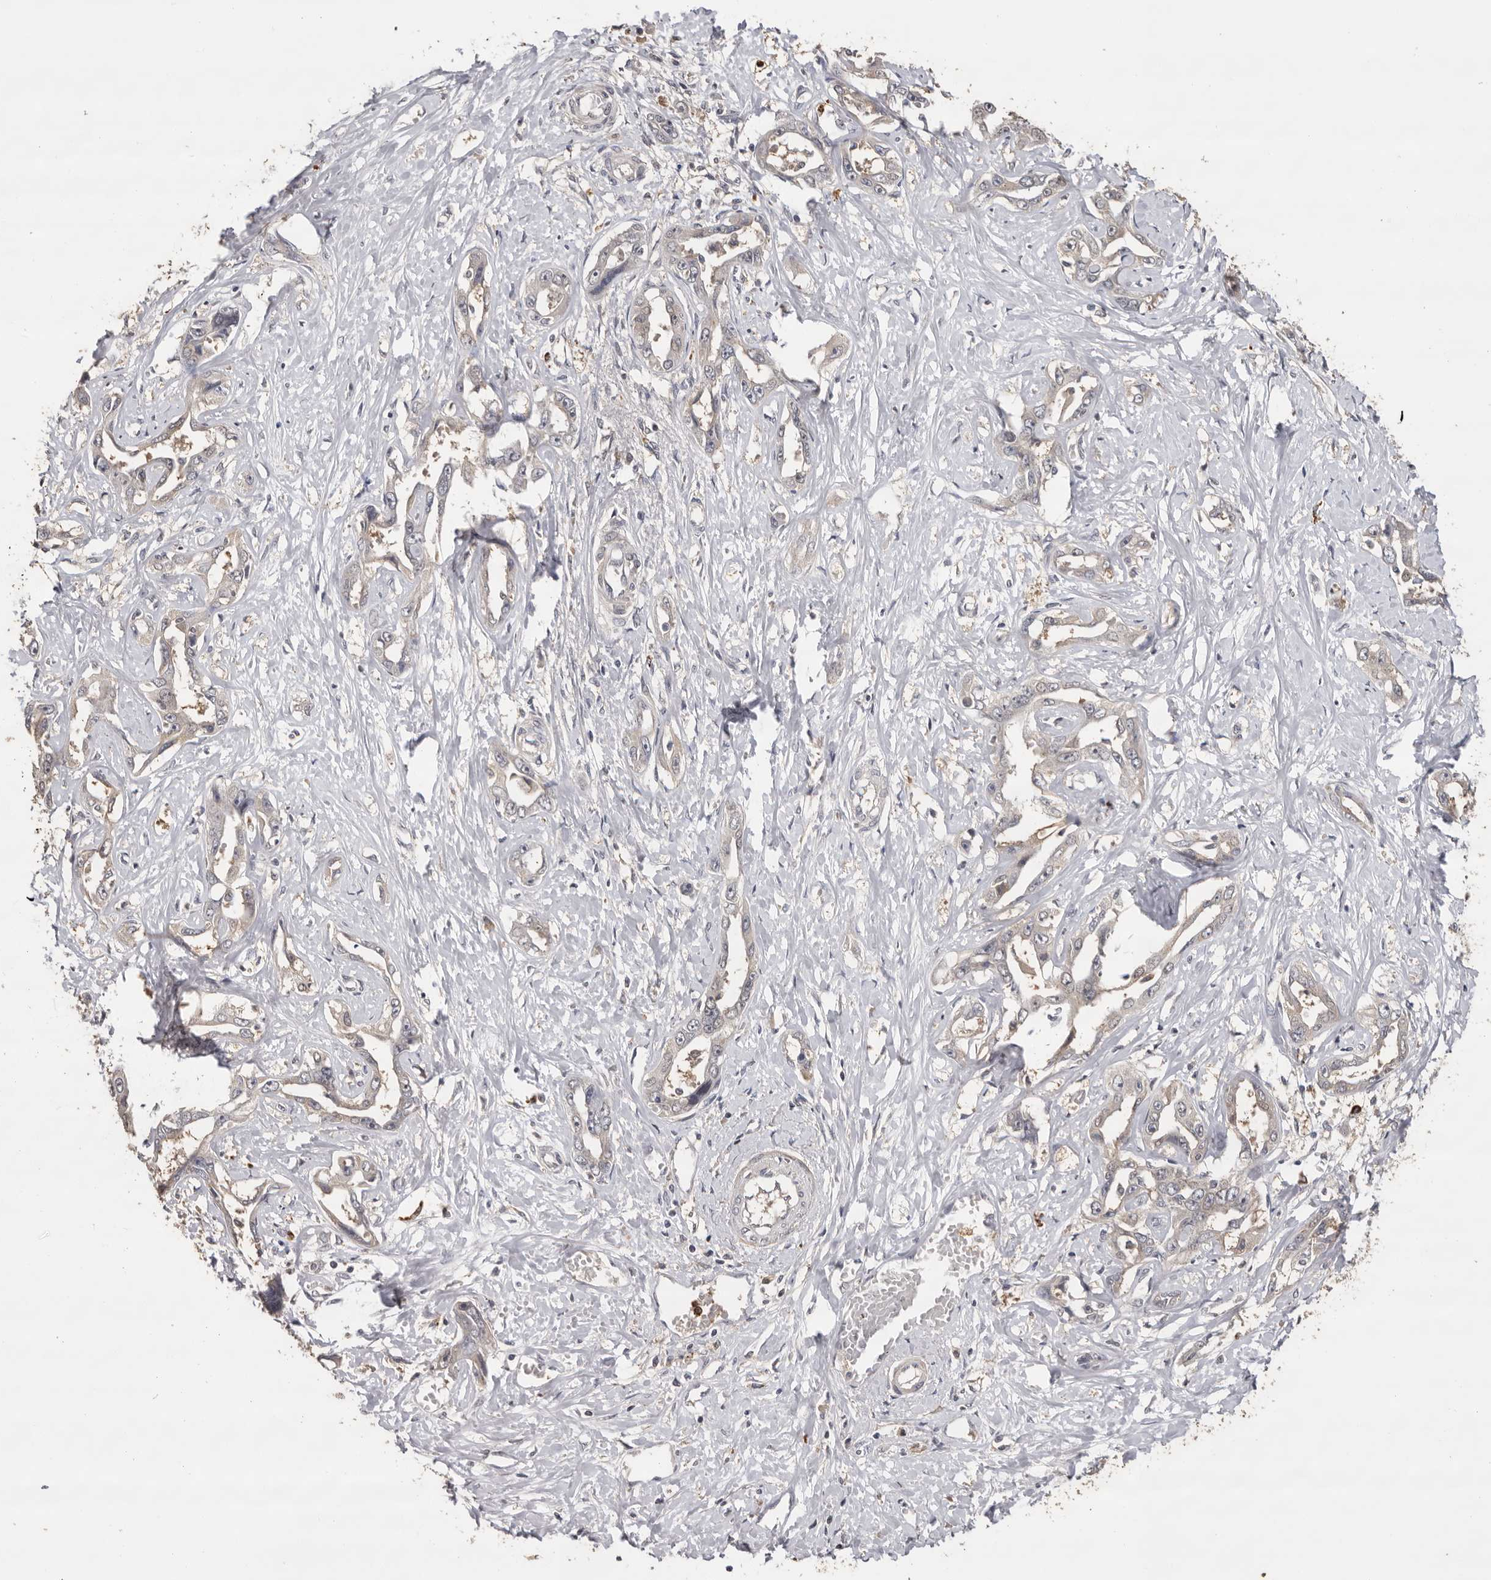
{"staining": {"intensity": "negative", "quantity": "none", "location": "none"}, "tissue": "liver cancer", "cell_type": "Tumor cells", "image_type": "cancer", "snomed": [{"axis": "morphology", "description": "Cholangiocarcinoma"}, {"axis": "topography", "description": "Liver"}], "caption": "High magnification brightfield microscopy of cholangiocarcinoma (liver) stained with DAB (brown) and counterstained with hematoxylin (blue): tumor cells show no significant positivity.", "gene": "KIF2B", "patient": {"sex": "male", "age": 59}}